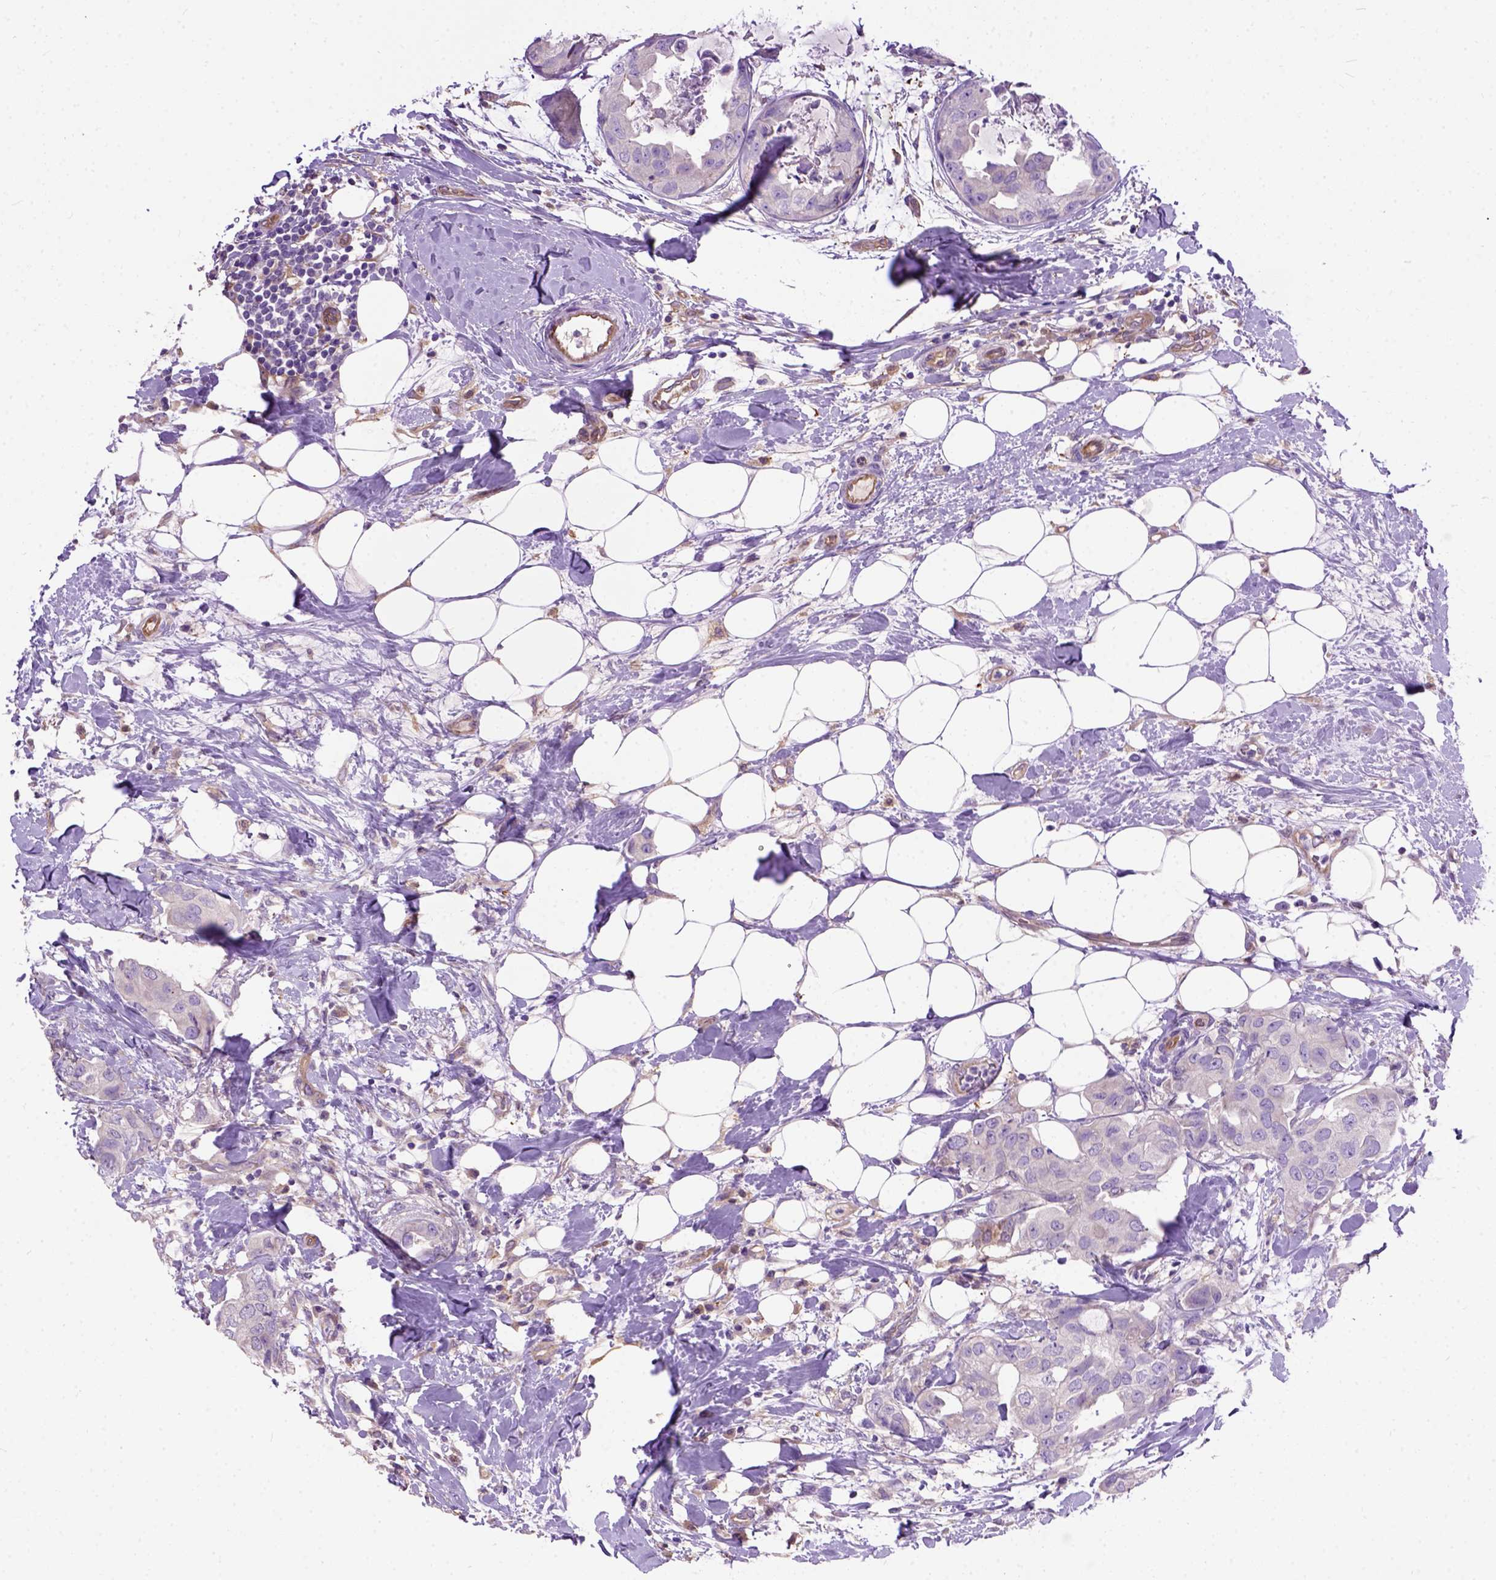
{"staining": {"intensity": "negative", "quantity": "none", "location": "none"}, "tissue": "breast cancer", "cell_type": "Tumor cells", "image_type": "cancer", "snomed": [{"axis": "morphology", "description": "Normal tissue, NOS"}, {"axis": "morphology", "description": "Duct carcinoma"}, {"axis": "topography", "description": "Breast"}], "caption": "A histopathology image of human breast cancer (intraductal carcinoma) is negative for staining in tumor cells.", "gene": "SEMA4F", "patient": {"sex": "female", "age": 40}}